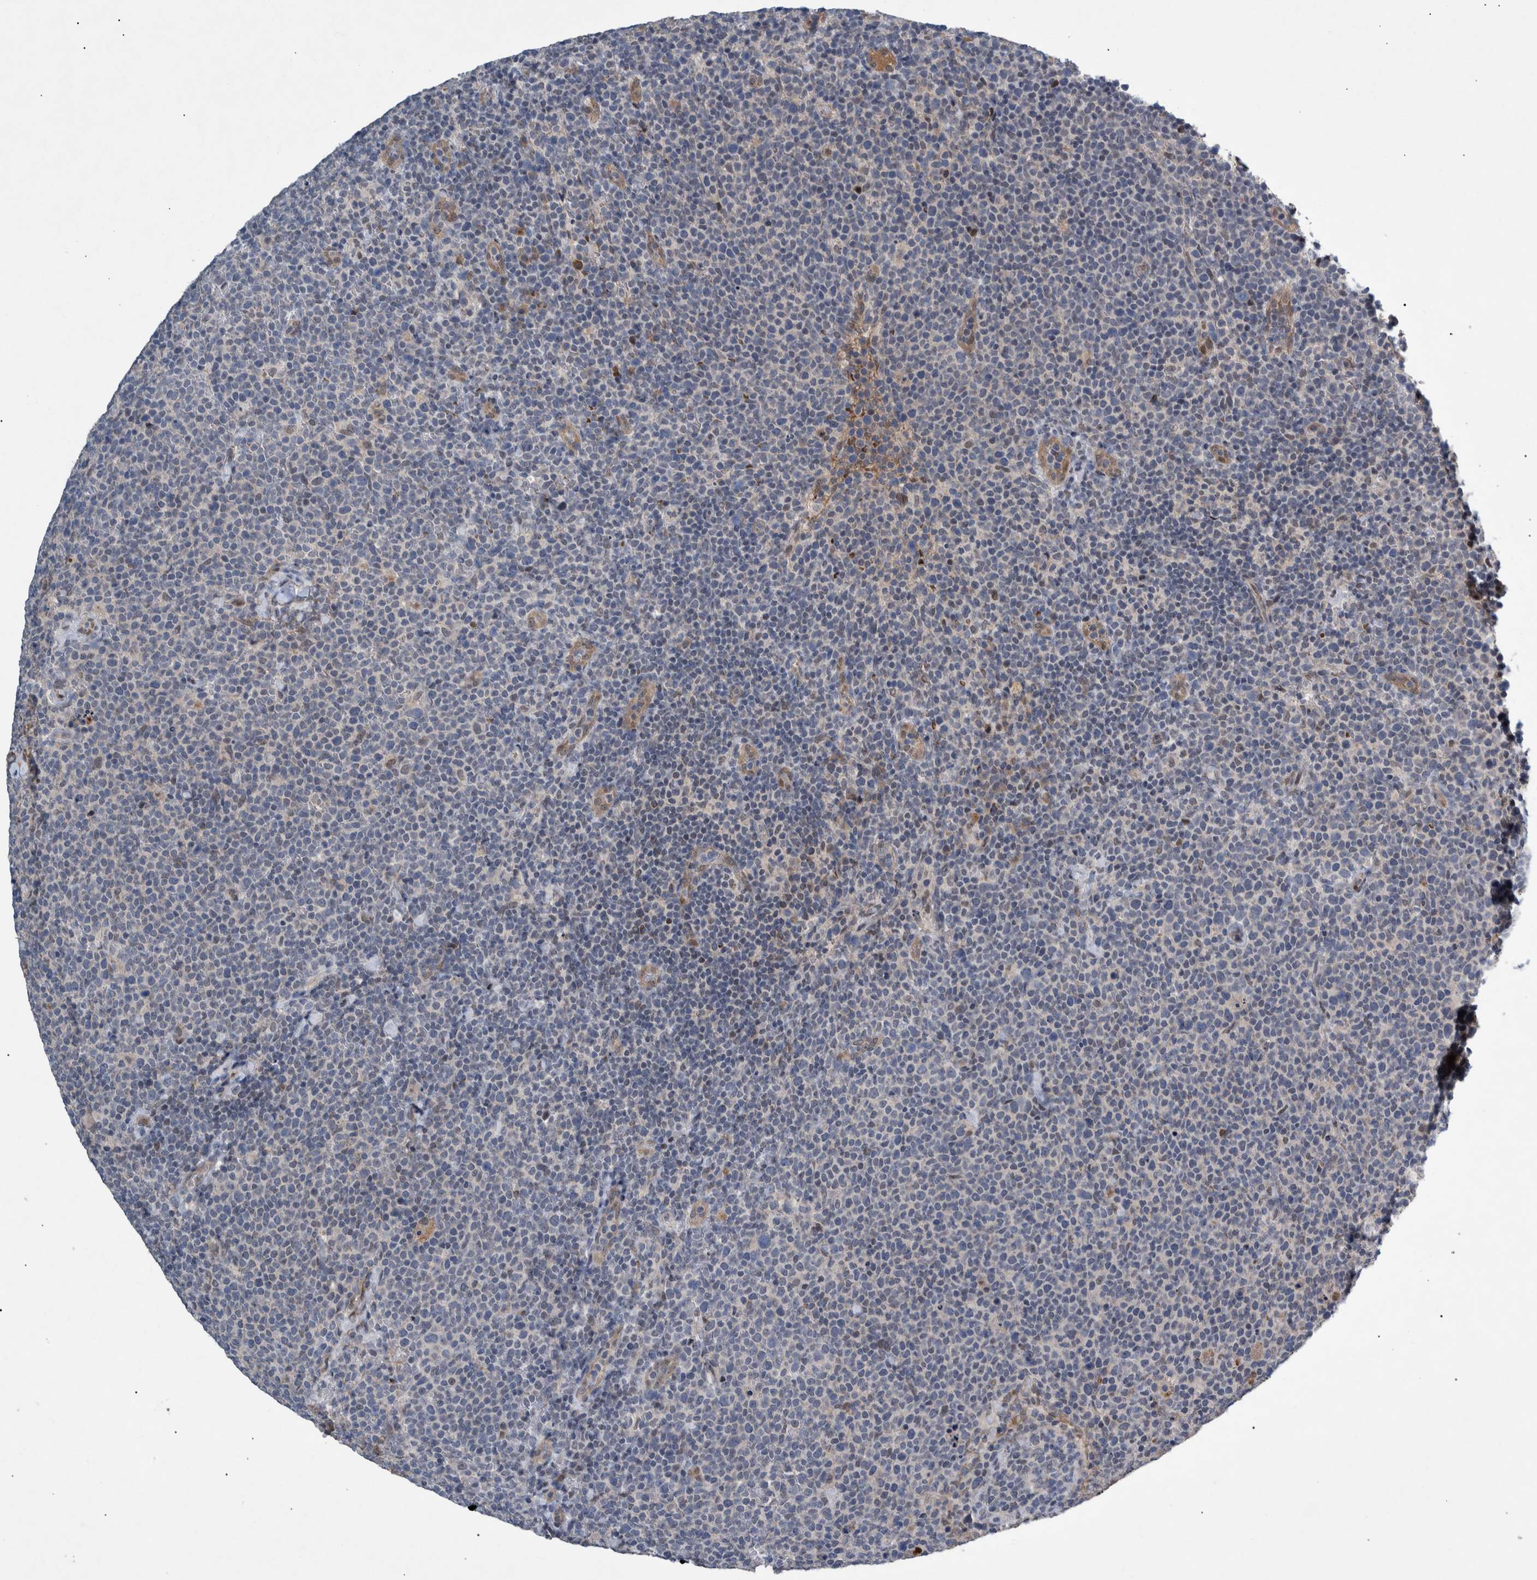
{"staining": {"intensity": "negative", "quantity": "none", "location": "none"}, "tissue": "lymphoma", "cell_type": "Tumor cells", "image_type": "cancer", "snomed": [{"axis": "morphology", "description": "Malignant lymphoma, non-Hodgkin's type, High grade"}, {"axis": "topography", "description": "Lymph node"}], "caption": "High power microscopy micrograph of an immunohistochemistry (IHC) image of lymphoma, revealing no significant staining in tumor cells. Nuclei are stained in blue.", "gene": "ESRP1", "patient": {"sex": "male", "age": 61}}